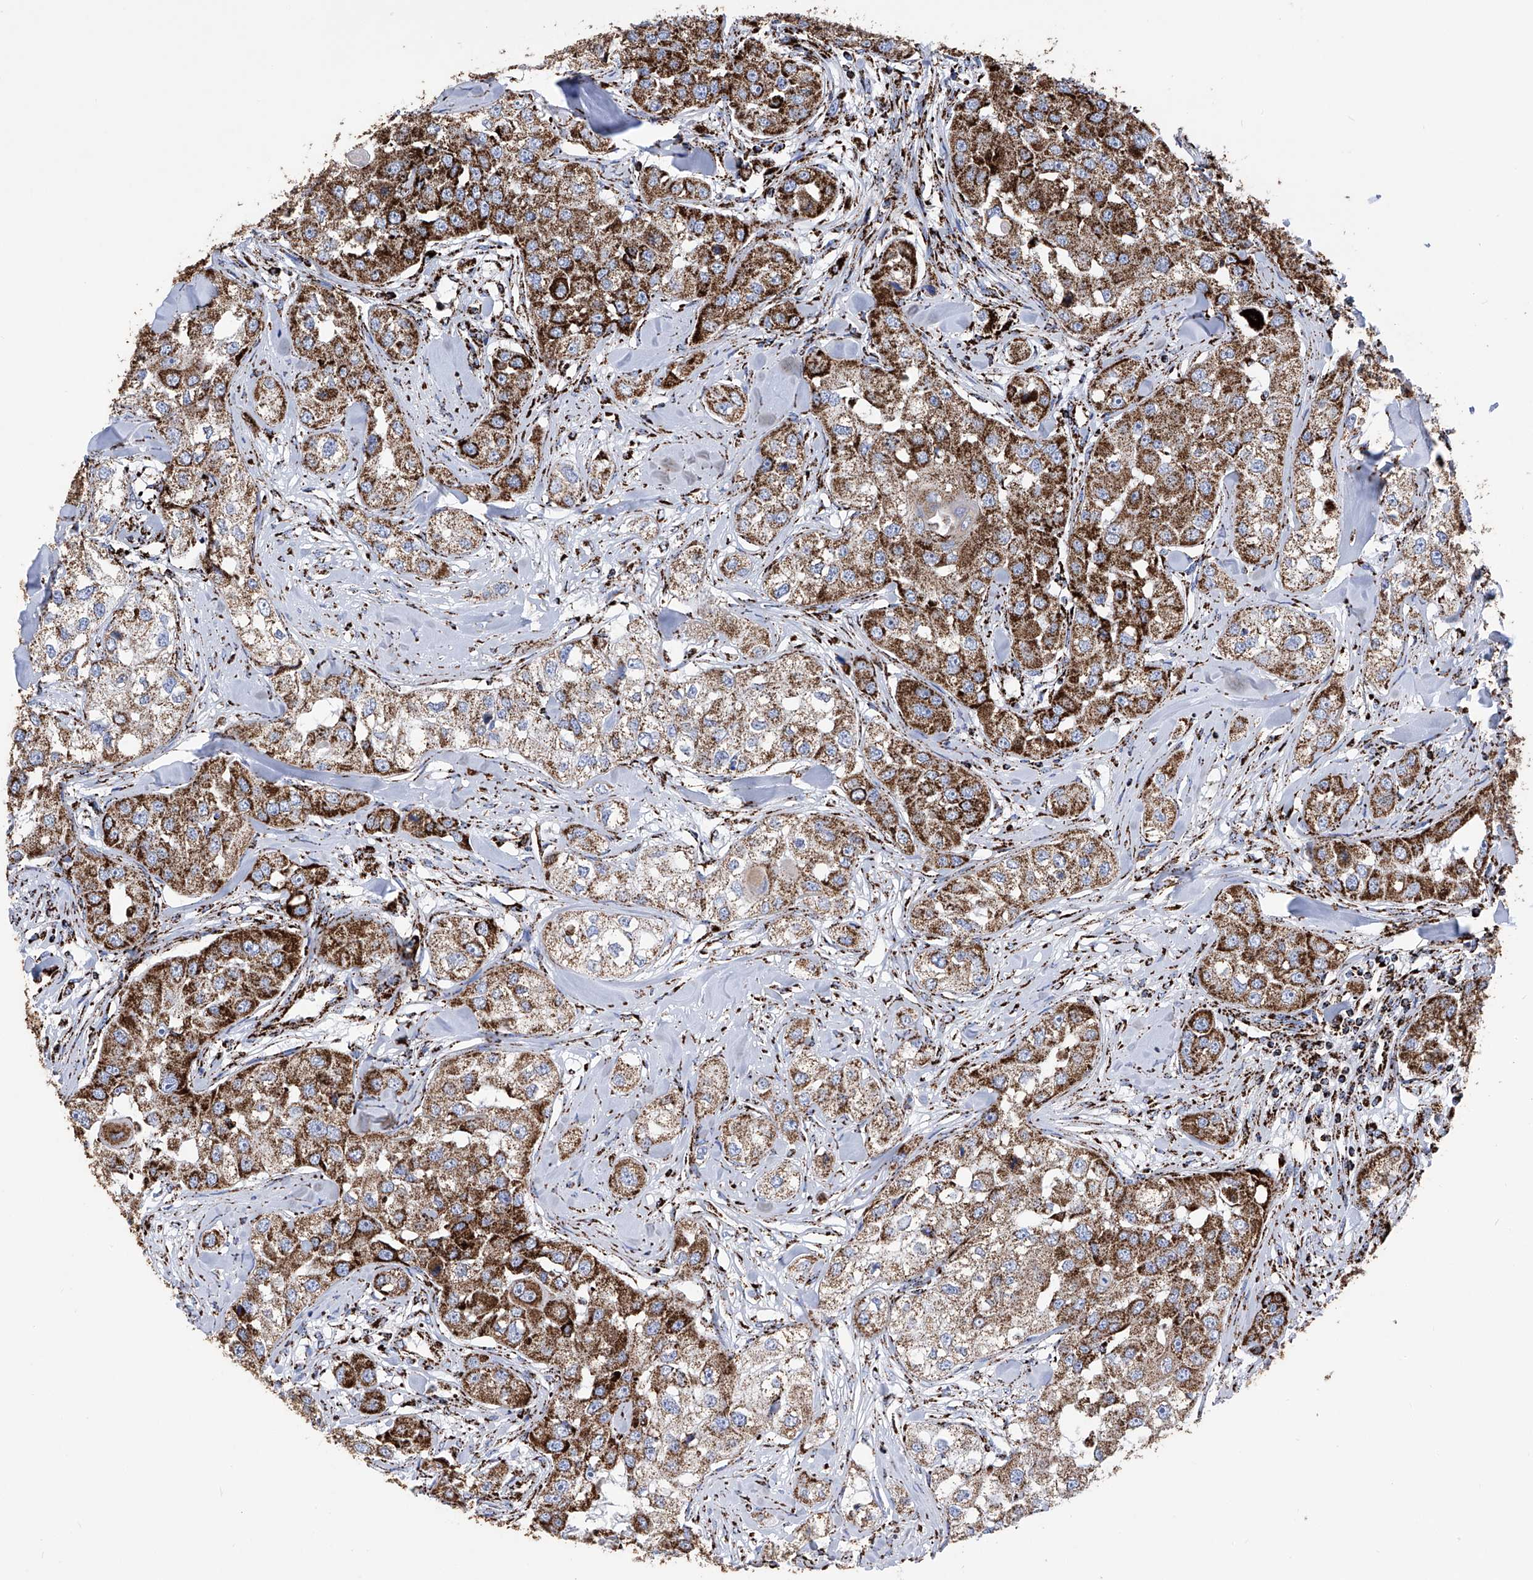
{"staining": {"intensity": "strong", "quantity": "25%-75%", "location": "cytoplasmic/membranous"}, "tissue": "head and neck cancer", "cell_type": "Tumor cells", "image_type": "cancer", "snomed": [{"axis": "morphology", "description": "Normal tissue, NOS"}, {"axis": "morphology", "description": "Squamous cell carcinoma, NOS"}, {"axis": "topography", "description": "Skeletal muscle"}, {"axis": "topography", "description": "Head-Neck"}], "caption": "IHC (DAB) staining of human head and neck cancer demonstrates strong cytoplasmic/membranous protein staining in approximately 25%-75% of tumor cells.", "gene": "ATP5PF", "patient": {"sex": "male", "age": 51}}